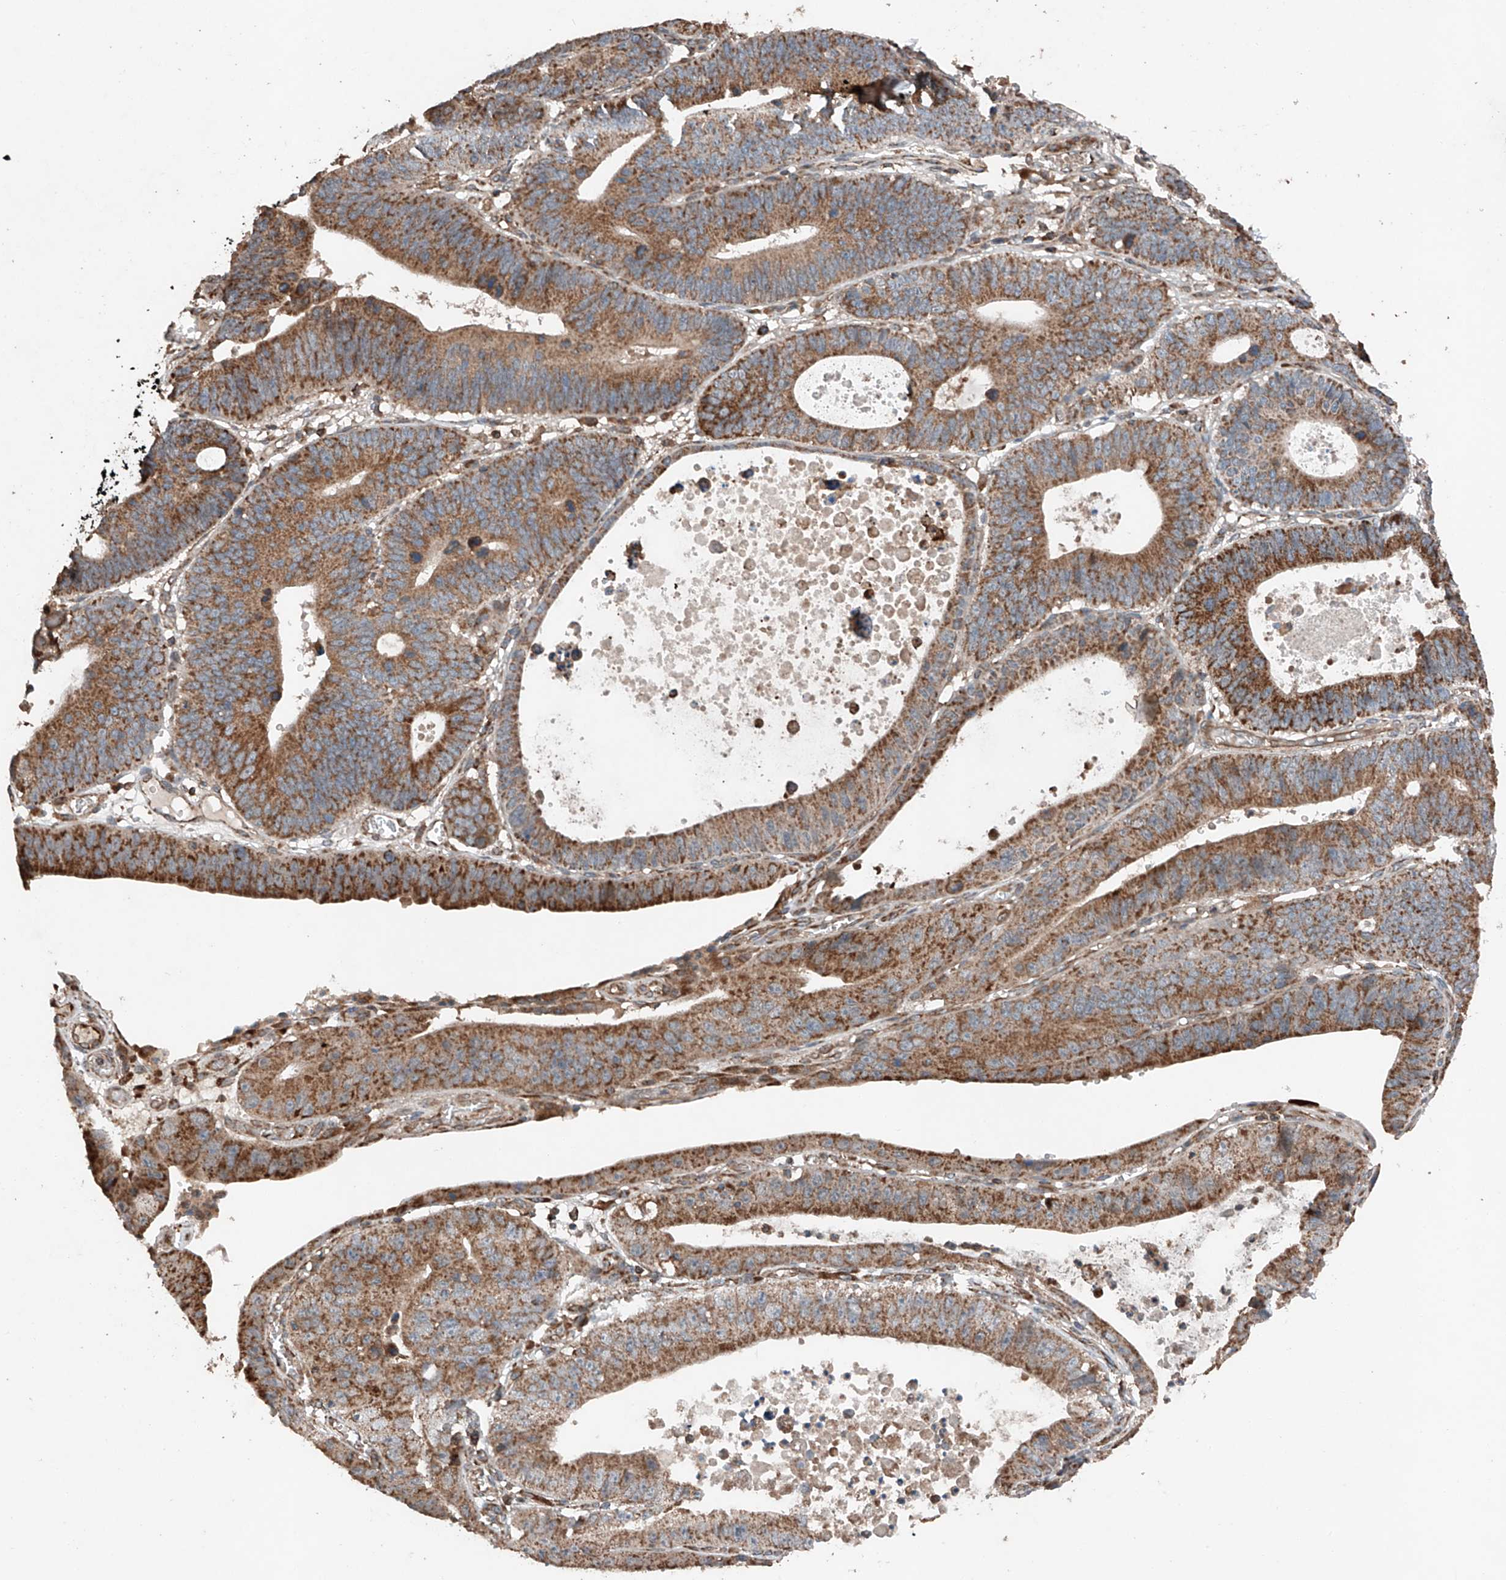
{"staining": {"intensity": "strong", "quantity": ">75%", "location": "cytoplasmic/membranous"}, "tissue": "stomach cancer", "cell_type": "Tumor cells", "image_type": "cancer", "snomed": [{"axis": "morphology", "description": "Adenocarcinoma, NOS"}, {"axis": "topography", "description": "Stomach"}], "caption": "Protein expression analysis of stomach adenocarcinoma reveals strong cytoplasmic/membranous positivity in approximately >75% of tumor cells. (DAB IHC with brightfield microscopy, high magnification).", "gene": "AP4B1", "patient": {"sex": "male", "age": 59}}